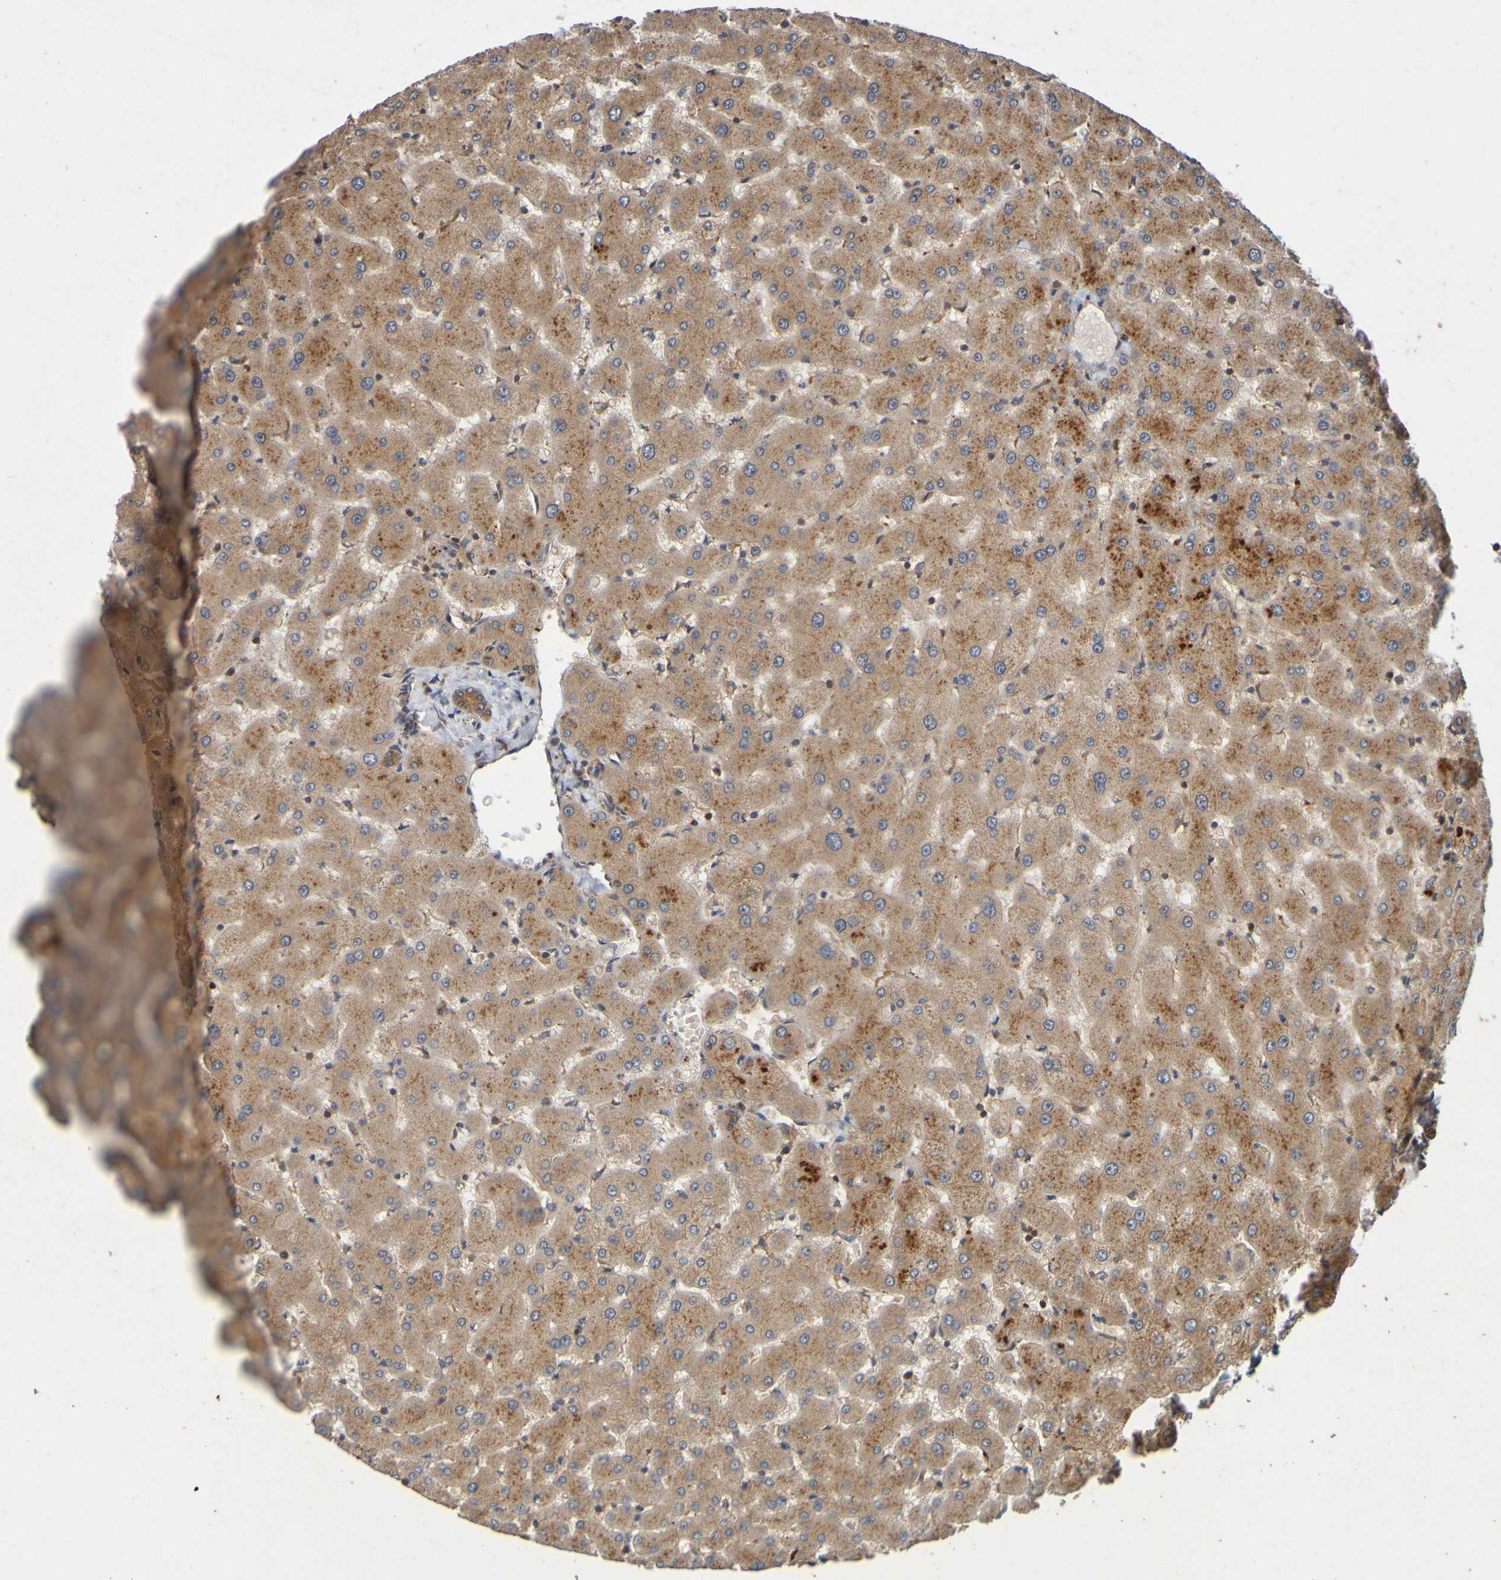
{"staining": {"intensity": "moderate", "quantity": ">75%", "location": "cytoplasmic/membranous"}, "tissue": "liver", "cell_type": "Cholangiocytes", "image_type": "normal", "snomed": [{"axis": "morphology", "description": "Normal tissue, NOS"}, {"axis": "topography", "description": "Liver"}], "caption": "Immunohistochemistry (IHC) of normal human liver shows medium levels of moderate cytoplasmic/membranous expression in approximately >75% of cholangiocytes.", "gene": "OCRL", "patient": {"sex": "female", "age": 63}}